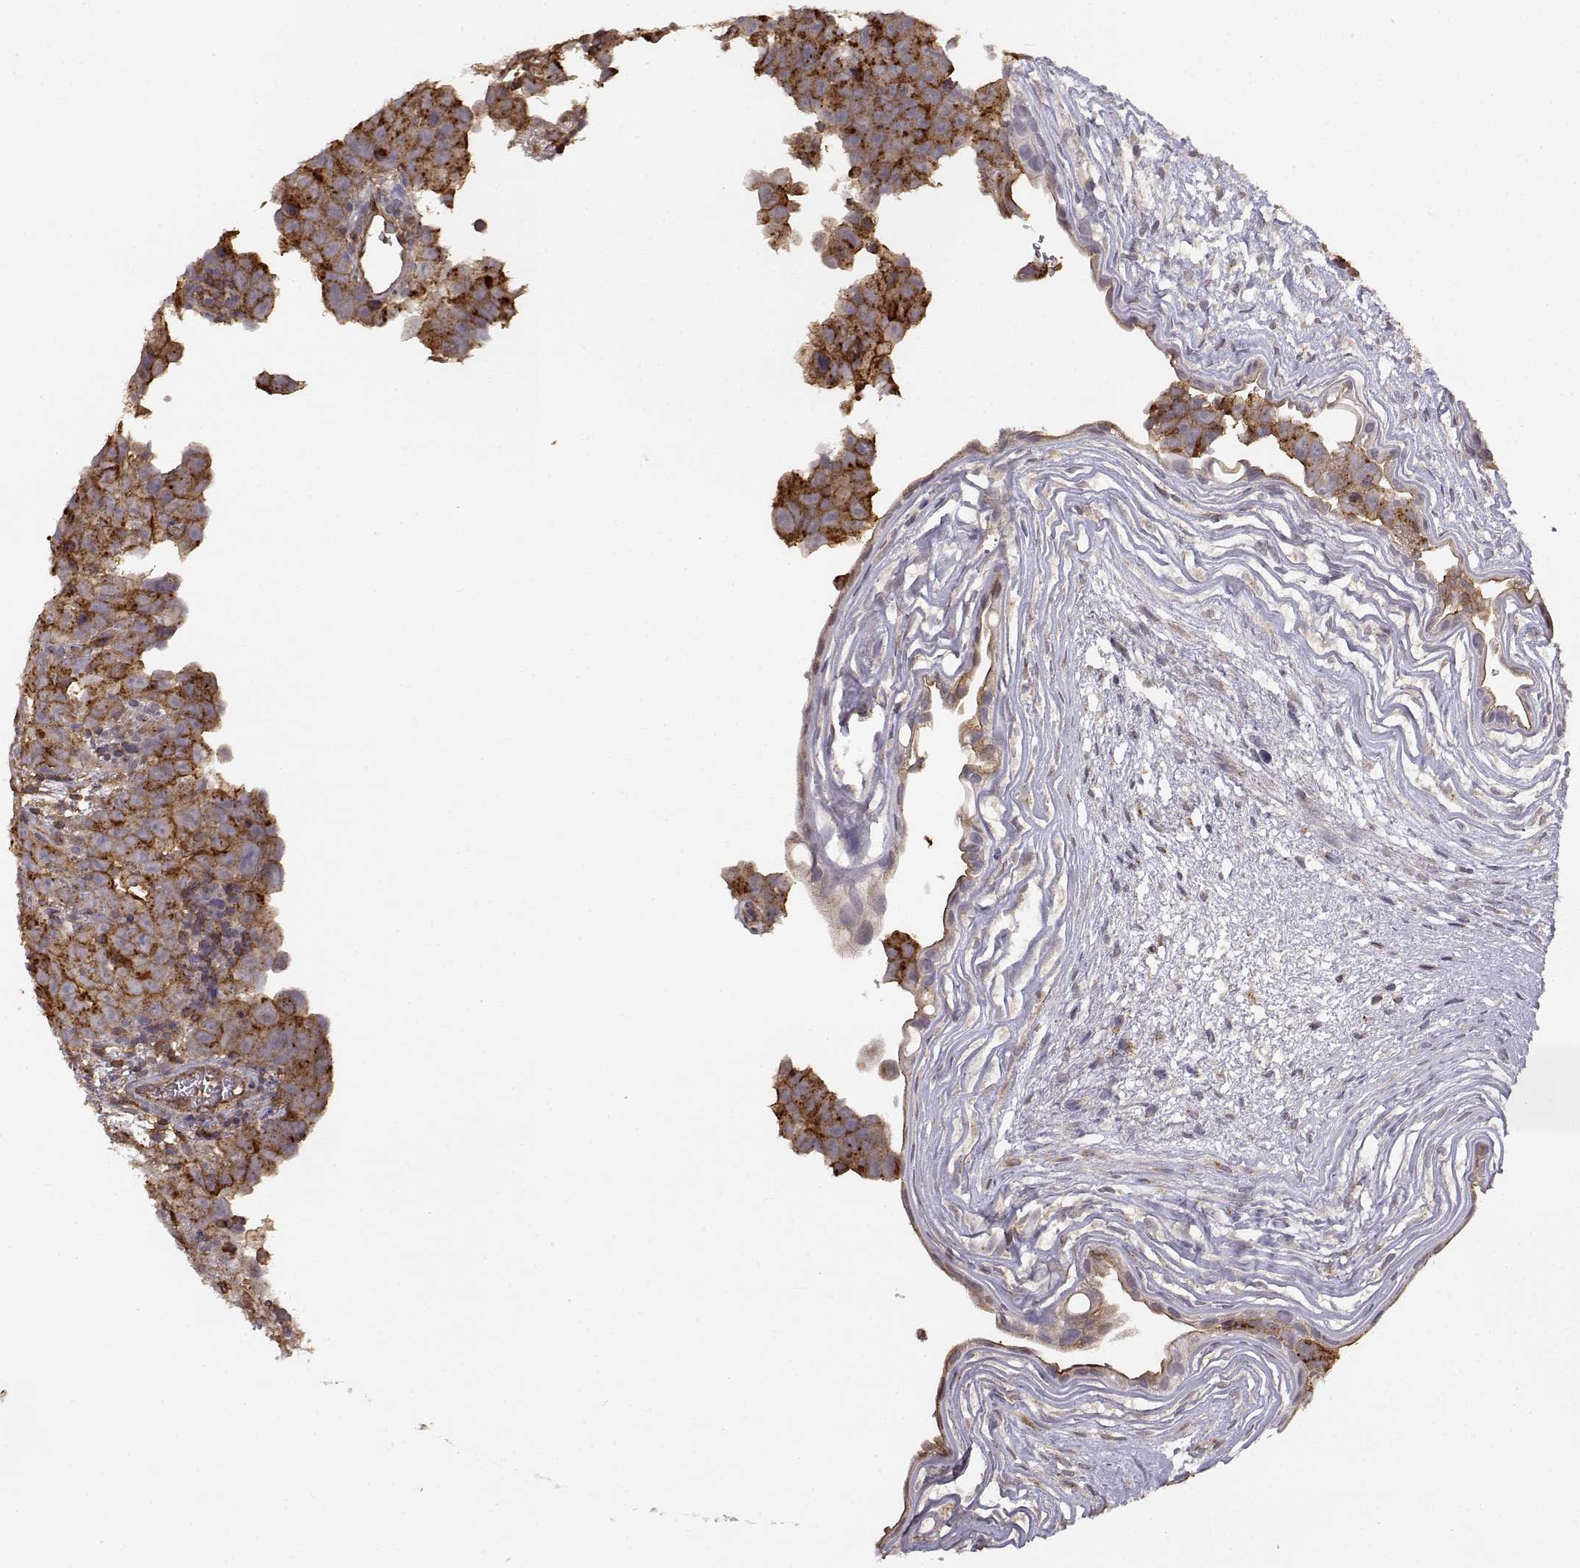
{"staining": {"intensity": "strong", "quantity": "<25%", "location": "cytoplasmic/membranous"}, "tissue": "testis cancer", "cell_type": "Tumor cells", "image_type": "cancer", "snomed": [{"axis": "morphology", "description": "Normal tissue, NOS"}, {"axis": "morphology", "description": "Carcinoma, Embryonal, NOS"}, {"axis": "topography", "description": "Testis"}, {"axis": "topography", "description": "Epididymis"}], "caption": "Protein expression analysis of human testis cancer (embryonal carcinoma) reveals strong cytoplasmic/membranous staining in about <25% of tumor cells. (brown staining indicates protein expression, while blue staining denotes nuclei).", "gene": "IFITM1", "patient": {"sex": "male", "age": 24}}